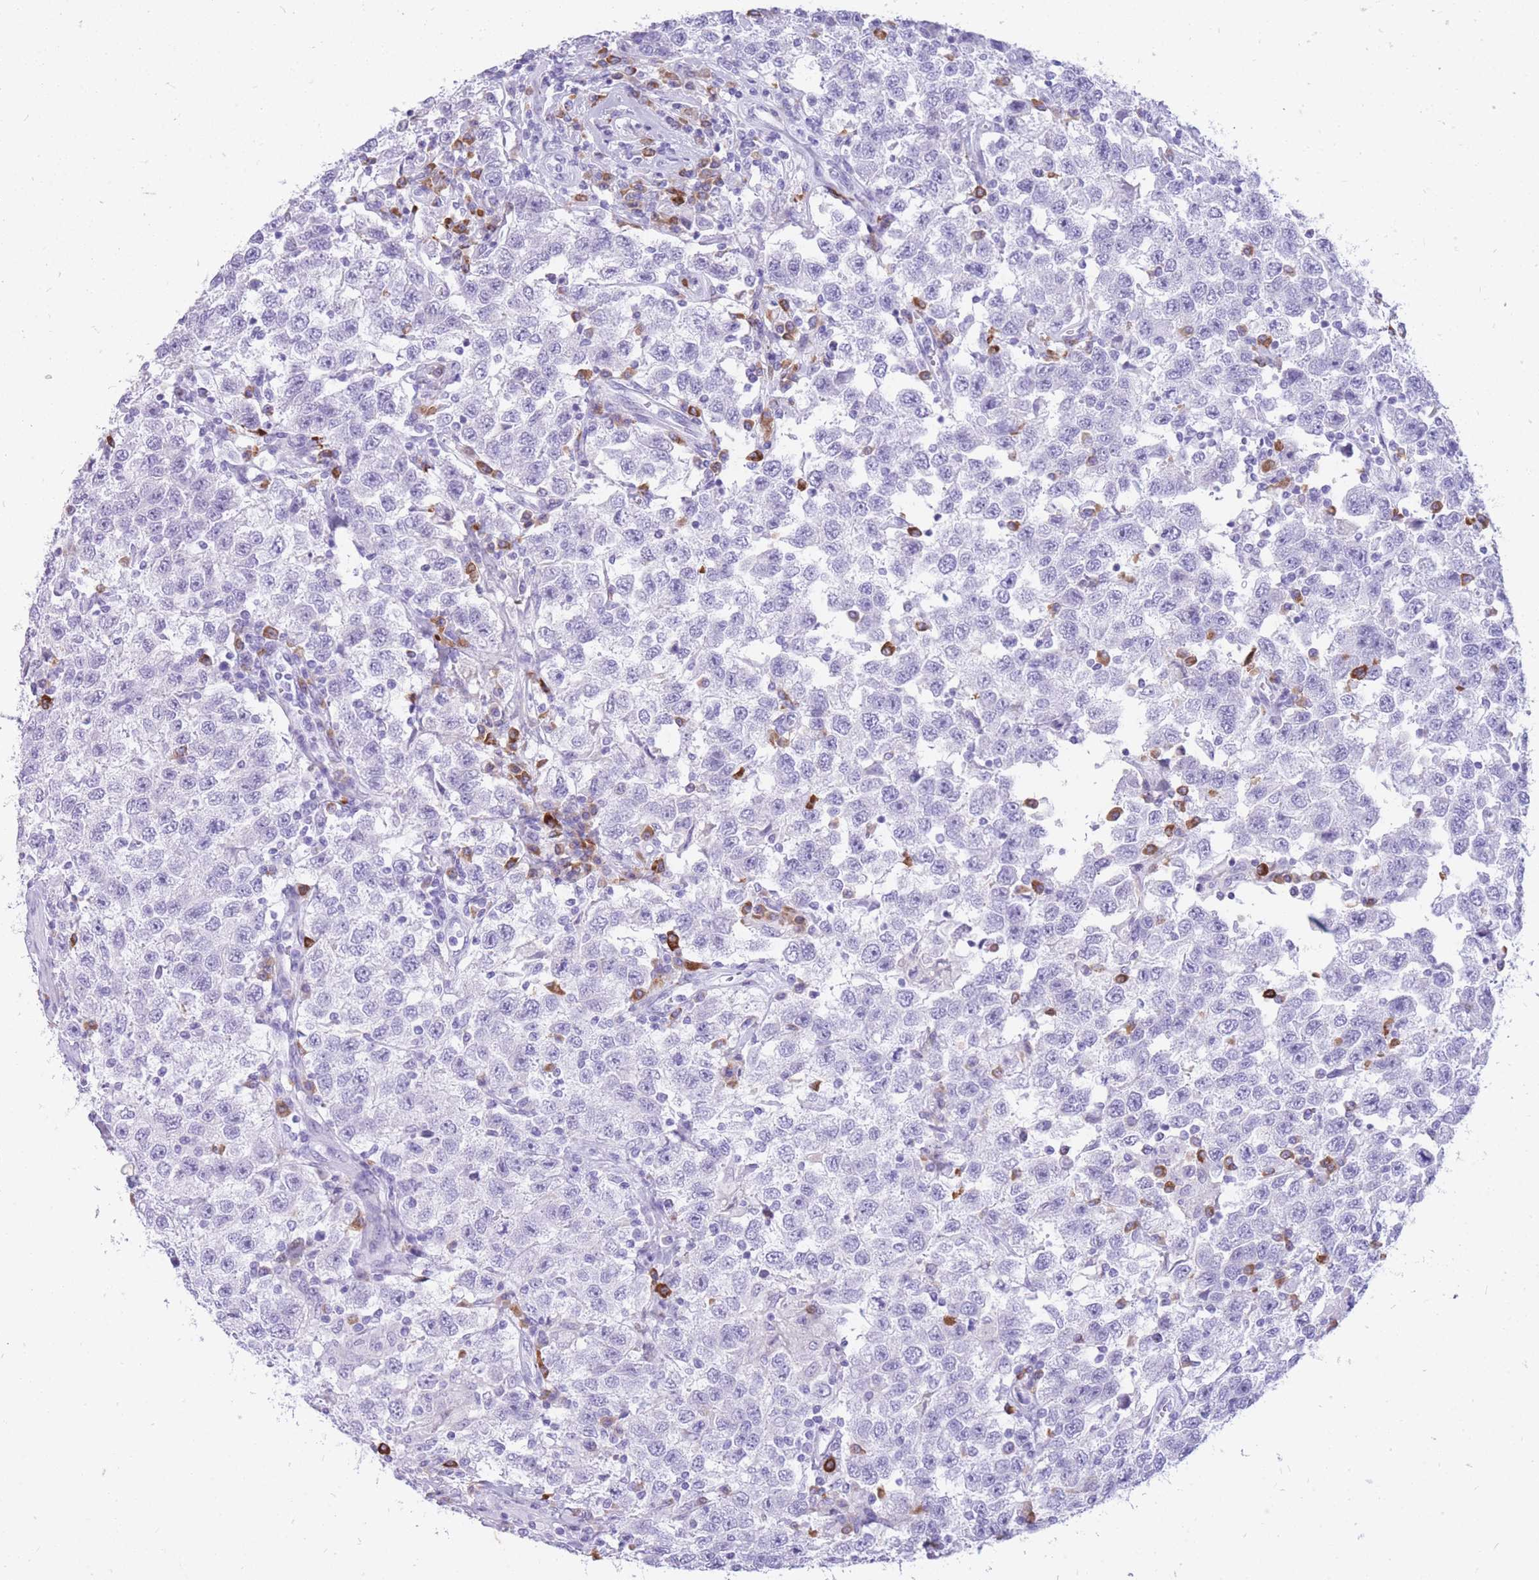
{"staining": {"intensity": "negative", "quantity": "none", "location": "none"}, "tissue": "testis cancer", "cell_type": "Tumor cells", "image_type": "cancer", "snomed": [{"axis": "morphology", "description": "Seminoma, NOS"}, {"axis": "topography", "description": "Testis"}], "caption": "IHC histopathology image of human testis cancer (seminoma) stained for a protein (brown), which shows no positivity in tumor cells.", "gene": "ZFP37", "patient": {"sex": "male", "age": 41}}